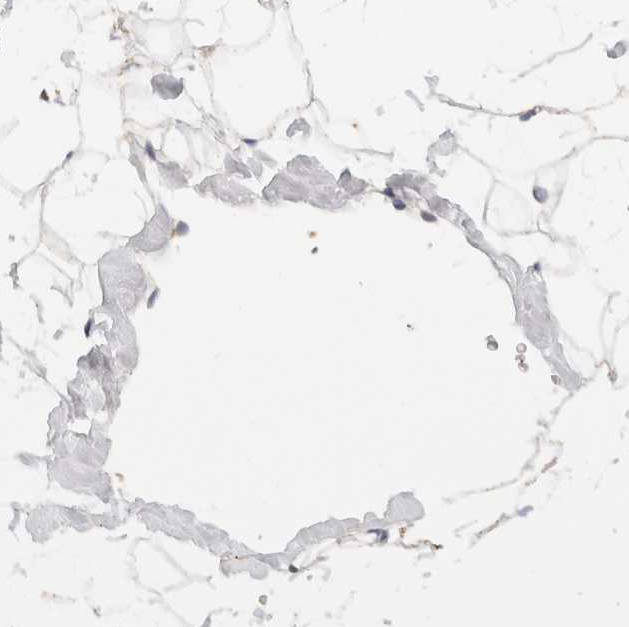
{"staining": {"intensity": "moderate", "quantity": ">75%", "location": "cytoplasmic/membranous"}, "tissue": "adipose tissue", "cell_type": "Adipocytes", "image_type": "normal", "snomed": [{"axis": "morphology", "description": "Normal tissue, NOS"}, {"axis": "morphology", "description": "Fibrosis, NOS"}, {"axis": "topography", "description": "Breast"}, {"axis": "topography", "description": "Adipose tissue"}], "caption": "A high-resolution histopathology image shows IHC staining of benign adipose tissue, which displays moderate cytoplasmic/membranous expression in approximately >75% of adipocytes.", "gene": "FER", "patient": {"sex": "female", "age": 39}}